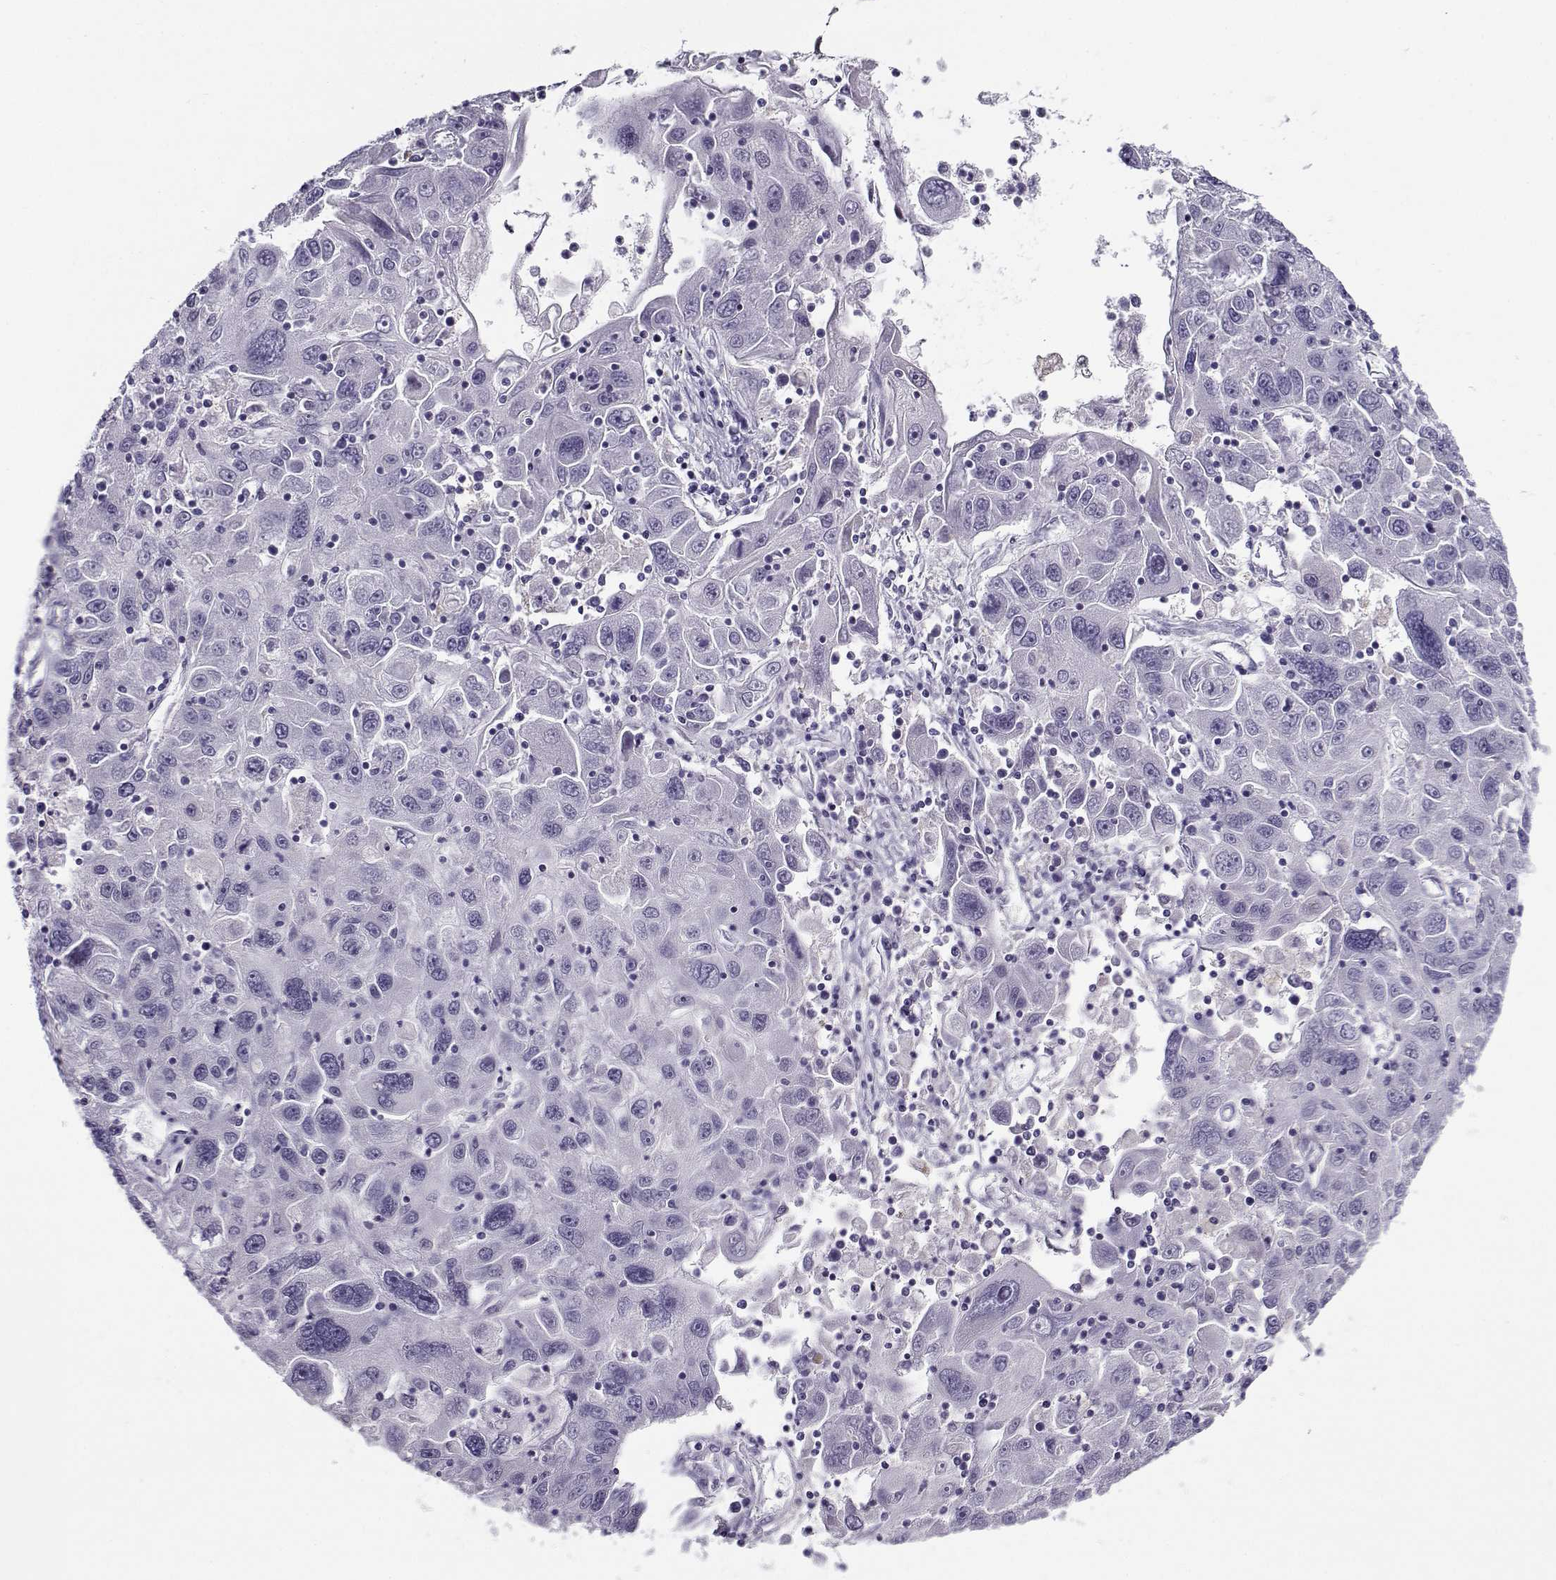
{"staining": {"intensity": "negative", "quantity": "none", "location": "none"}, "tissue": "stomach cancer", "cell_type": "Tumor cells", "image_type": "cancer", "snomed": [{"axis": "morphology", "description": "Adenocarcinoma, NOS"}, {"axis": "topography", "description": "Stomach"}], "caption": "Stomach adenocarcinoma stained for a protein using immunohistochemistry (IHC) shows no positivity tumor cells.", "gene": "FEZF1", "patient": {"sex": "male", "age": 56}}